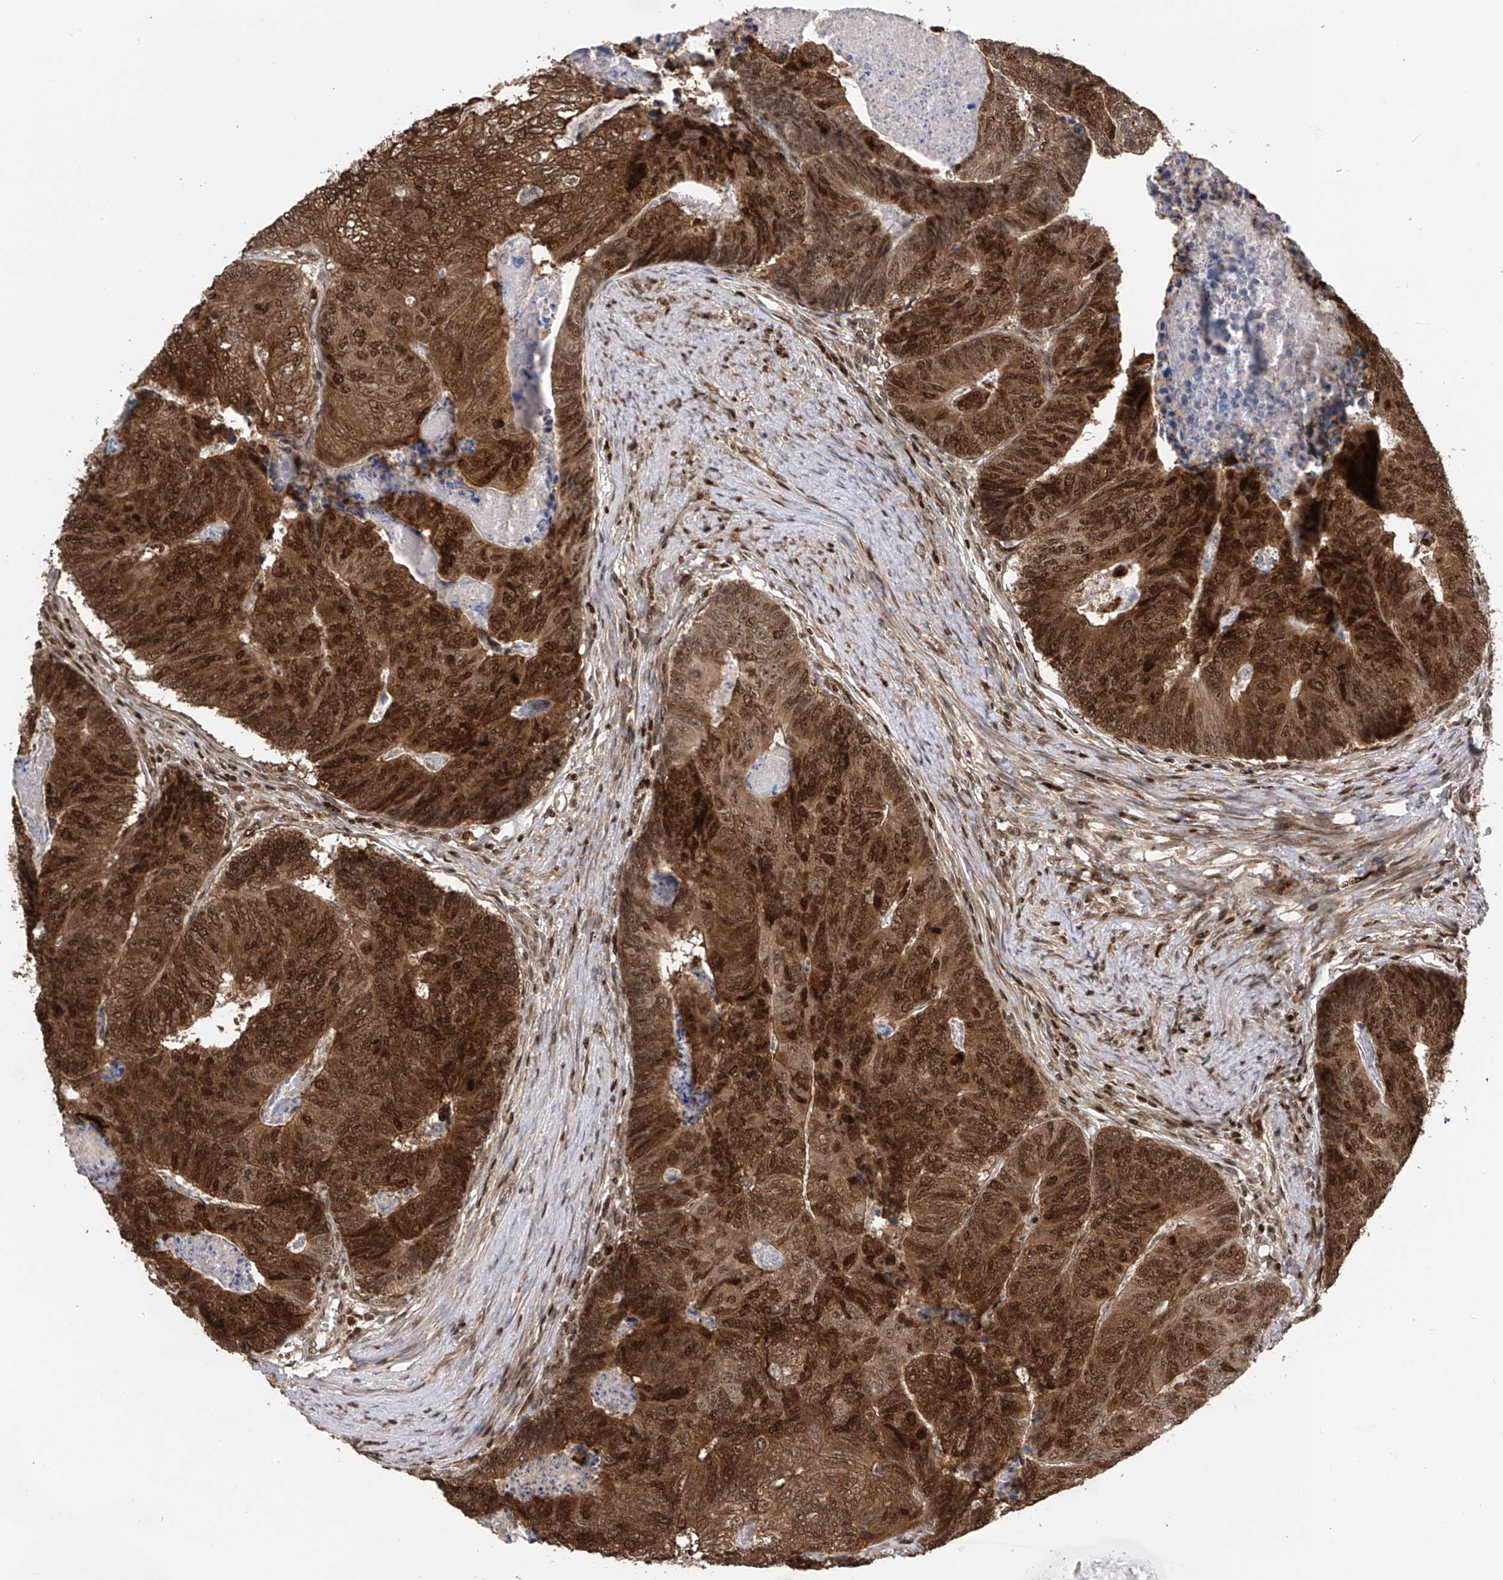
{"staining": {"intensity": "strong", "quantity": ">75%", "location": "cytoplasmic/membranous,nuclear"}, "tissue": "colorectal cancer", "cell_type": "Tumor cells", "image_type": "cancer", "snomed": [{"axis": "morphology", "description": "Adenocarcinoma, NOS"}, {"axis": "topography", "description": "Colon"}], "caption": "An immunohistochemistry (IHC) photomicrograph of tumor tissue is shown. Protein staining in brown highlights strong cytoplasmic/membranous and nuclear positivity in adenocarcinoma (colorectal) within tumor cells. (DAB (3,3'-diaminobenzidine) IHC, brown staining for protein, blue staining for nuclei).", "gene": "DNAJC9", "patient": {"sex": "female", "age": 67}}